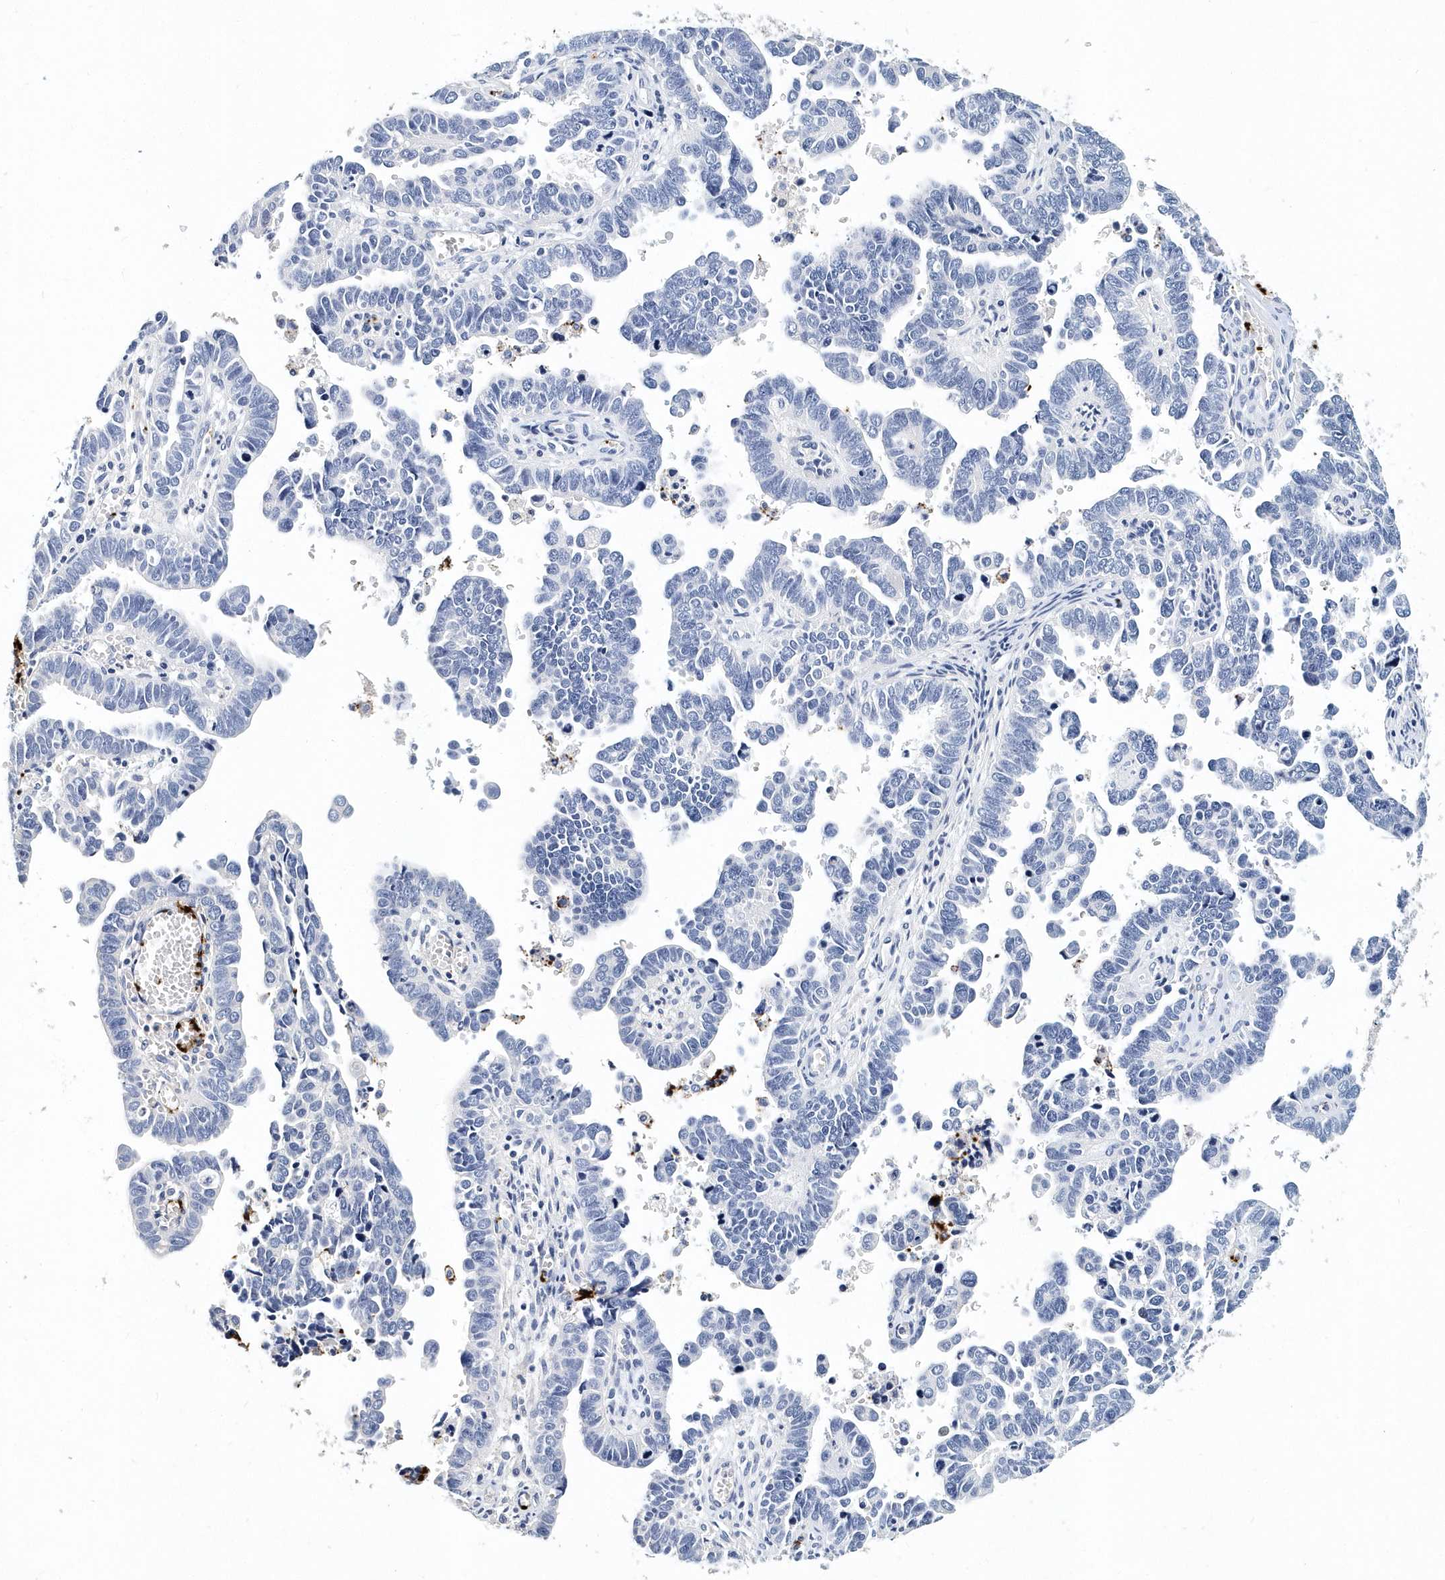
{"staining": {"intensity": "negative", "quantity": "none", "location": "none"}, "tissue": "endometrial cancer", "cell_type": "Tumor cells", "image_type": "cancer", "snomed": [{"axis": "morphology", "description": "Adenocarcinoma, NOS"}, {"axis": "topography", "description": "Endometrium"}], "caption": "Immunohistochemistry (IHC) micrograph of endometrial adenocarcinoma stained for a protein (brown), which displays no expression in tumor cells.", "gene": "ITGA2B", "patient": {"sex": "female", "age": 75}}